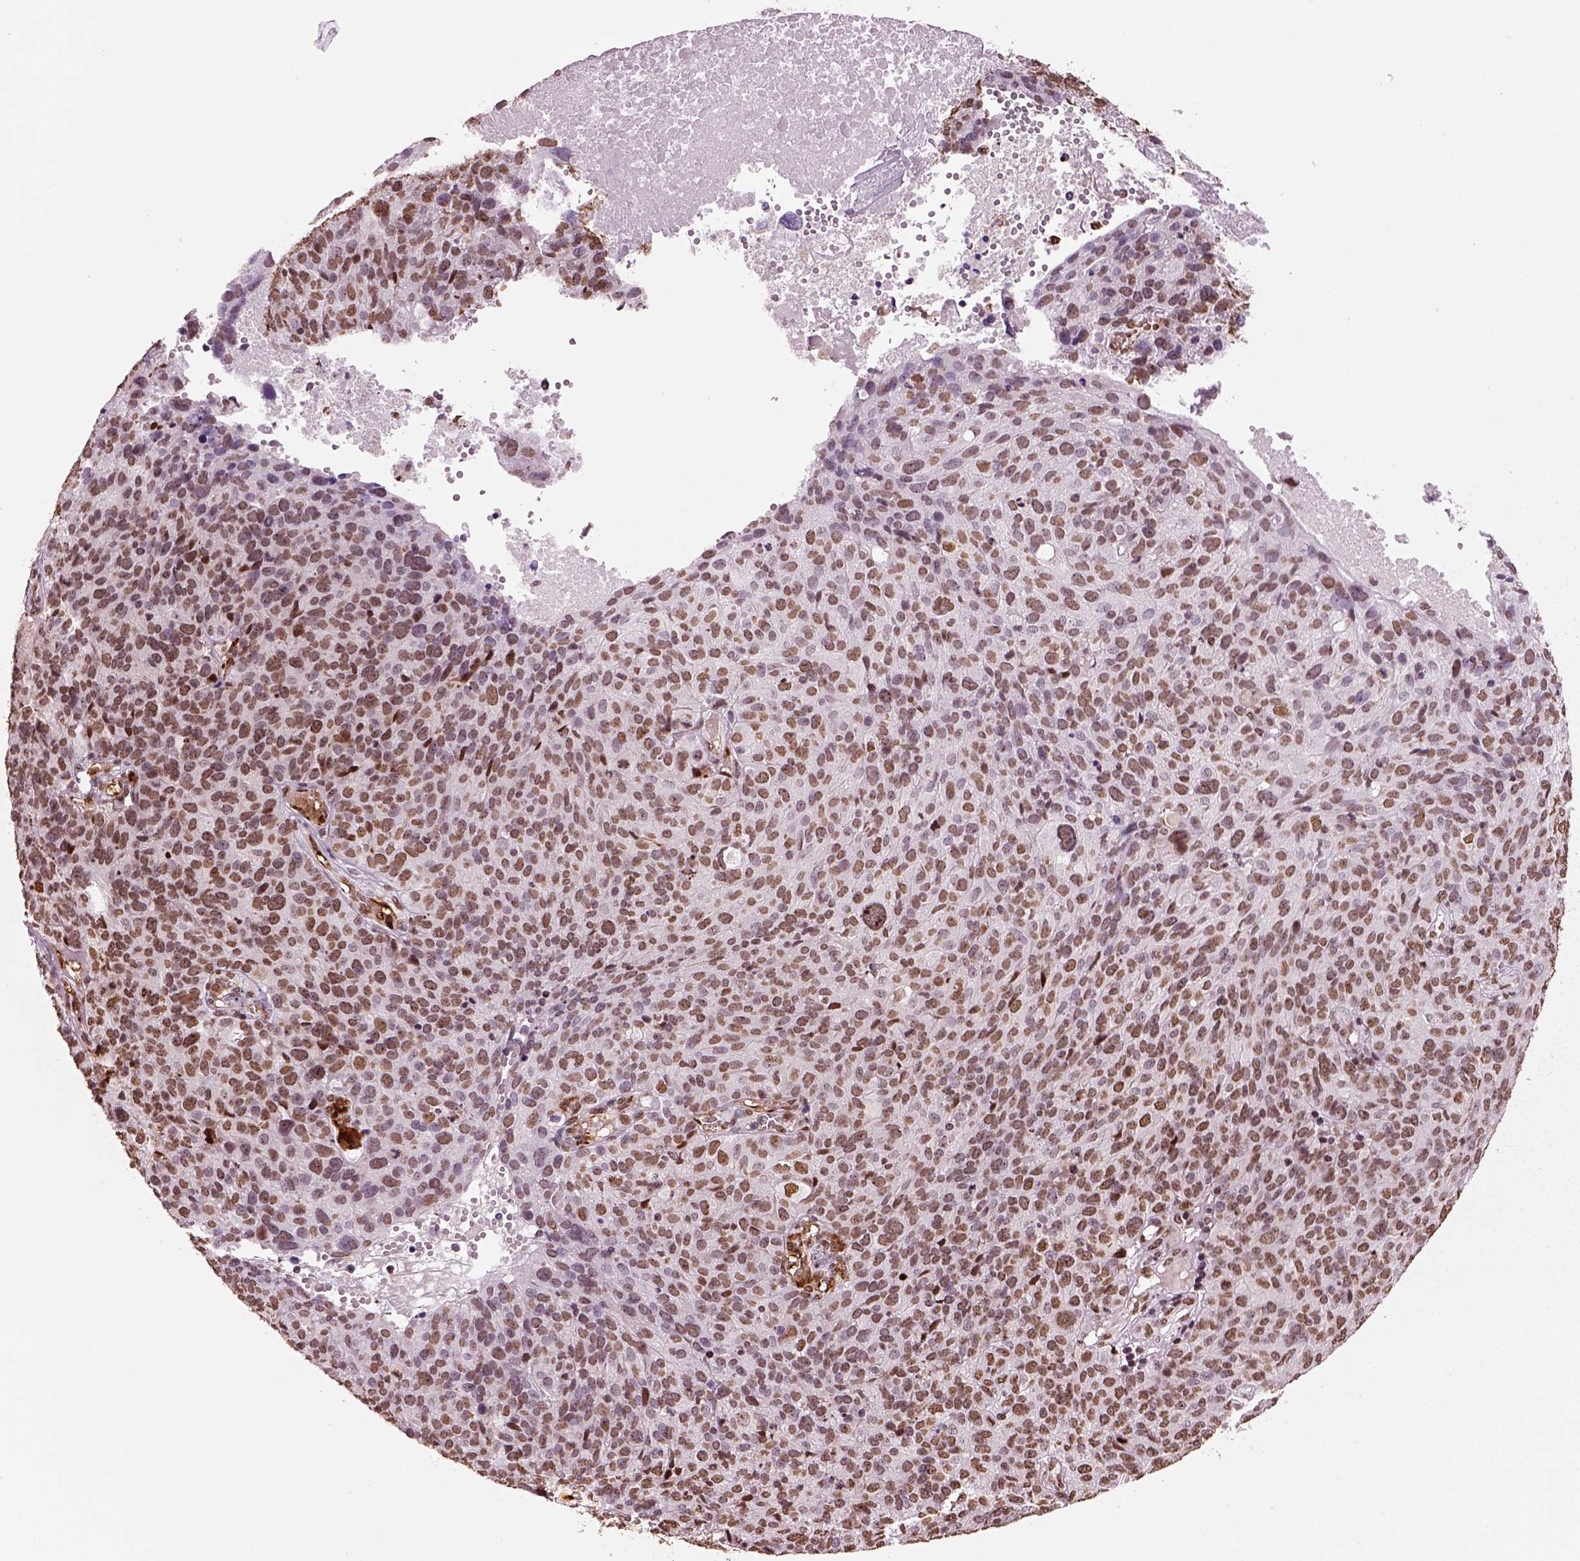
{"staining": {"intensity": "moderate", "quantity": ">75%", "location": "nuclear"}, "tissue": "ovarian cancer", "cell_type": "Tumor cells", "image_type": "cancer", "snomed": [{"axis": "morphology", "description": "Carcinoma, endometroid"}, {"axis": "topography", "description": "Ovary"}], "caption": "Ovarian cancer tissue shows moderate nuclear expression in about >75% of tumor cells", "gene": "DDX3X", "patient": {"sex": "female", "age": 58}}